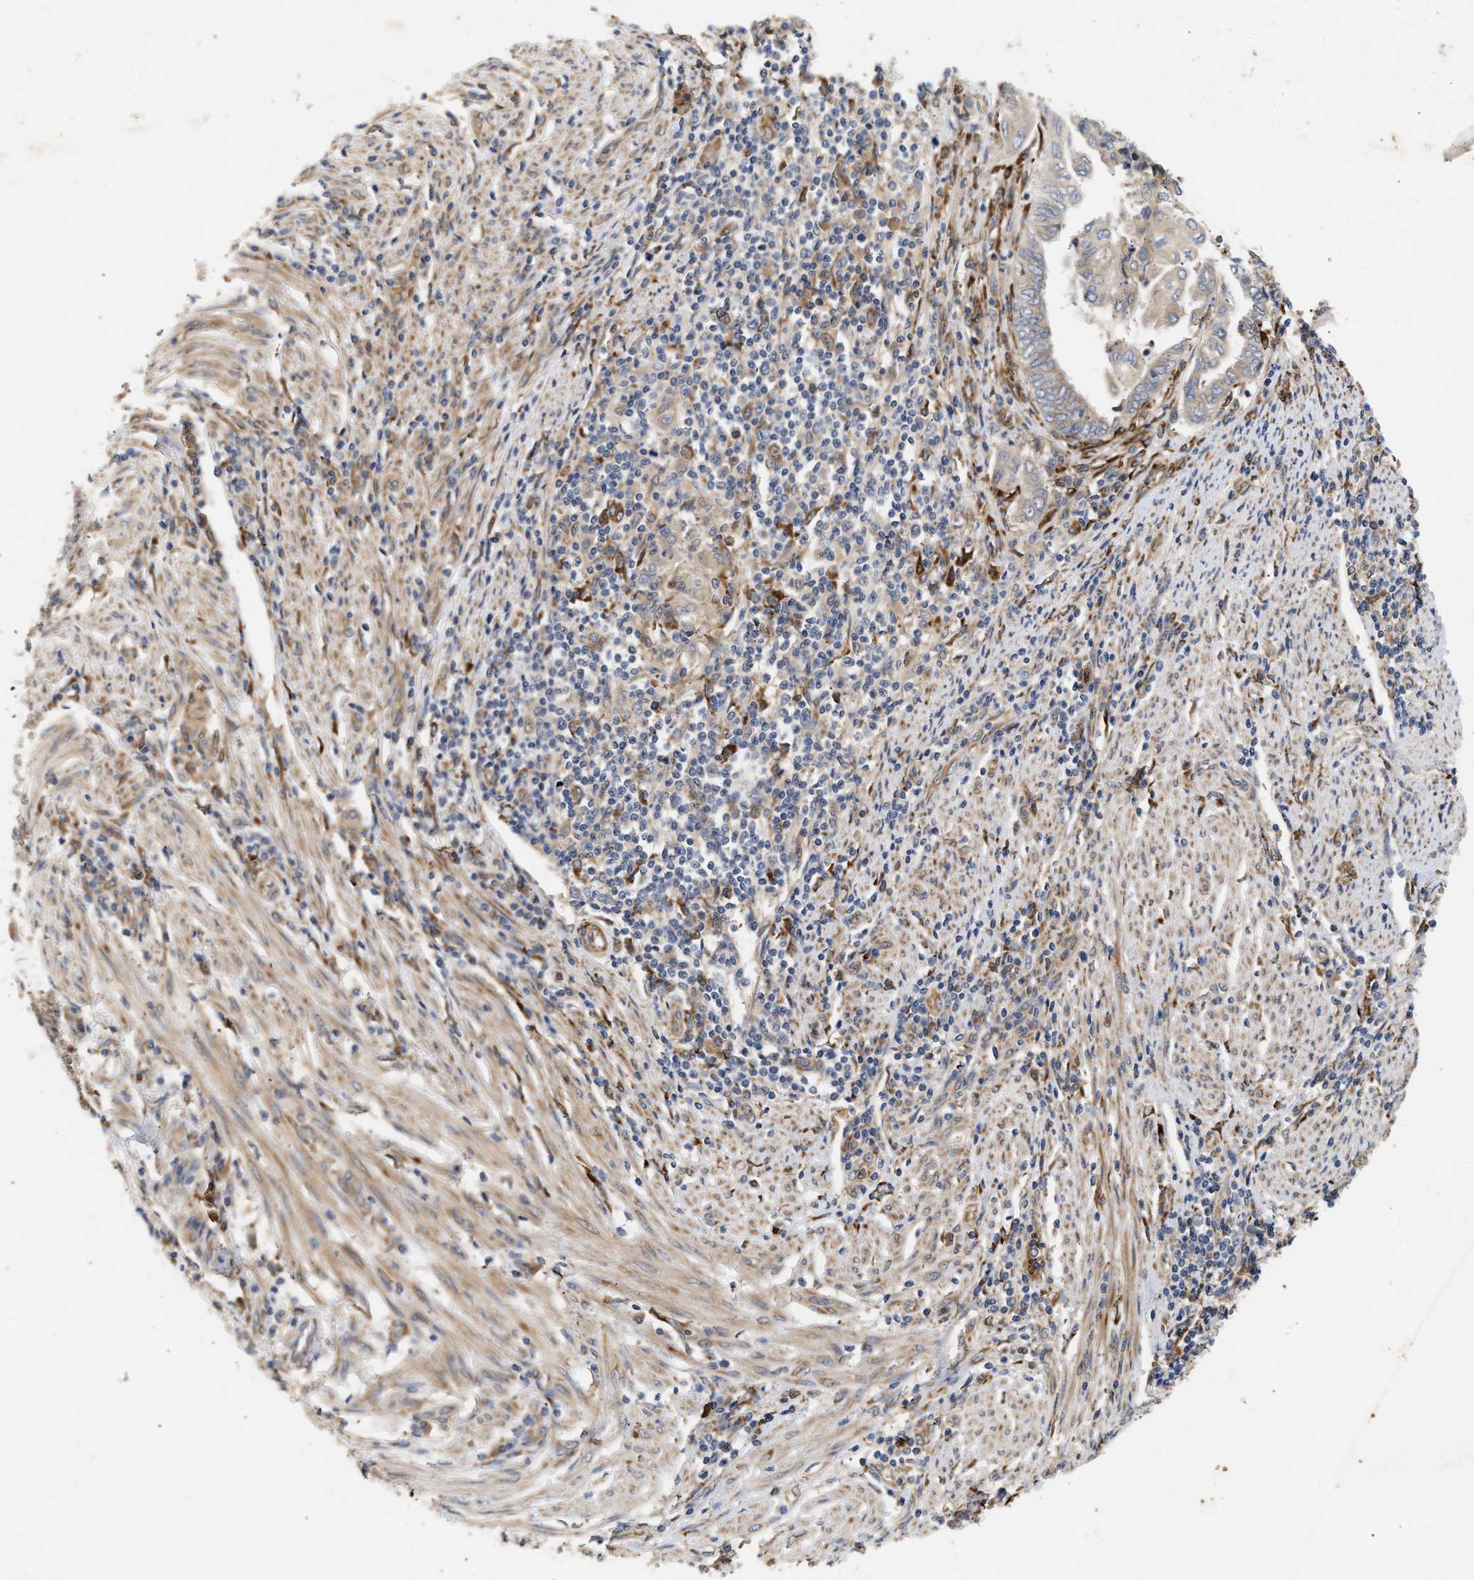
{"staining": {"intensity": "weak", "quantity": "<25%", "location": "cytoplasmic/membranous"}, "tissue": "endometrial cancer", "cell_type": "Tumor cells", "image_type": "cancer", "snomed": [{"axis": "morphology", "description": "Adenocarcinoma, NOS"}, {"axis": "topography", "description": "Uterus"}, {"axis": "topography", "description": "Endometrium"}], "caption": "This is a image of immunohistochemistry (IHC) staining of adenocarcinoma (endometrial), which shows no expression in tumor cells. (DAB (3,3'-diaminobenzidine) IHC visualized using brightfield microscopy, high magnification).", "gene": "PLCD1", "patient": {"sex": "female", "age": 70}}